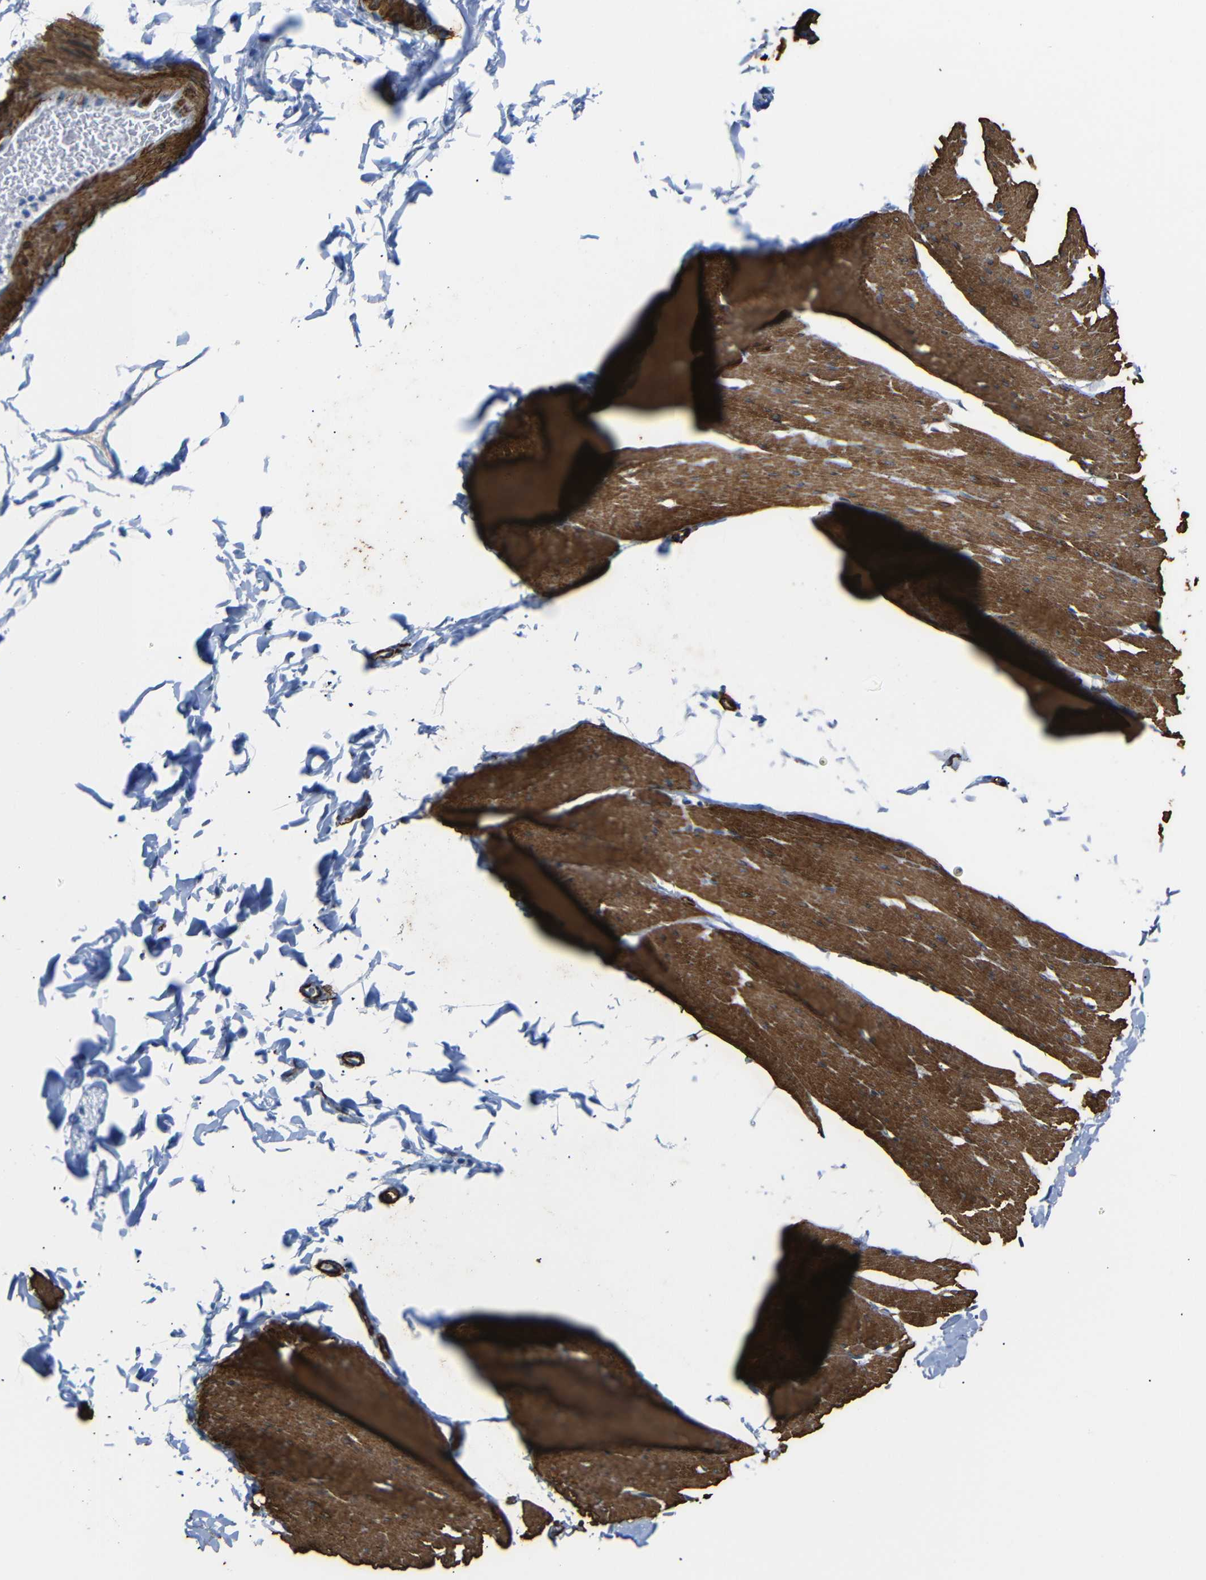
{"staining": {"intensity": "strong", "quantity": ">75%", "location": "cytoplasmic/membranous"}, "tissue": "smooth muscle", "cell_type": "Smooth muscle cells", "image_type": "normal", "snomed": [{"axis": "morphology", "description": "Normal tissue, NOS"}, {"axis": "topography", "description": "Smooth muscle"}, {"axis": "topography", "description": "Colon"}], "caption": "This photomicrograph demonstrates immunohistochemistry staining of unremarkable human smooth muscle, with high strong cytoplasmic/membranous expression in approximately >75% of smooth muscle cells.", "gene": "ACTA2", "patient": {"sex": "male", "age": 67}}